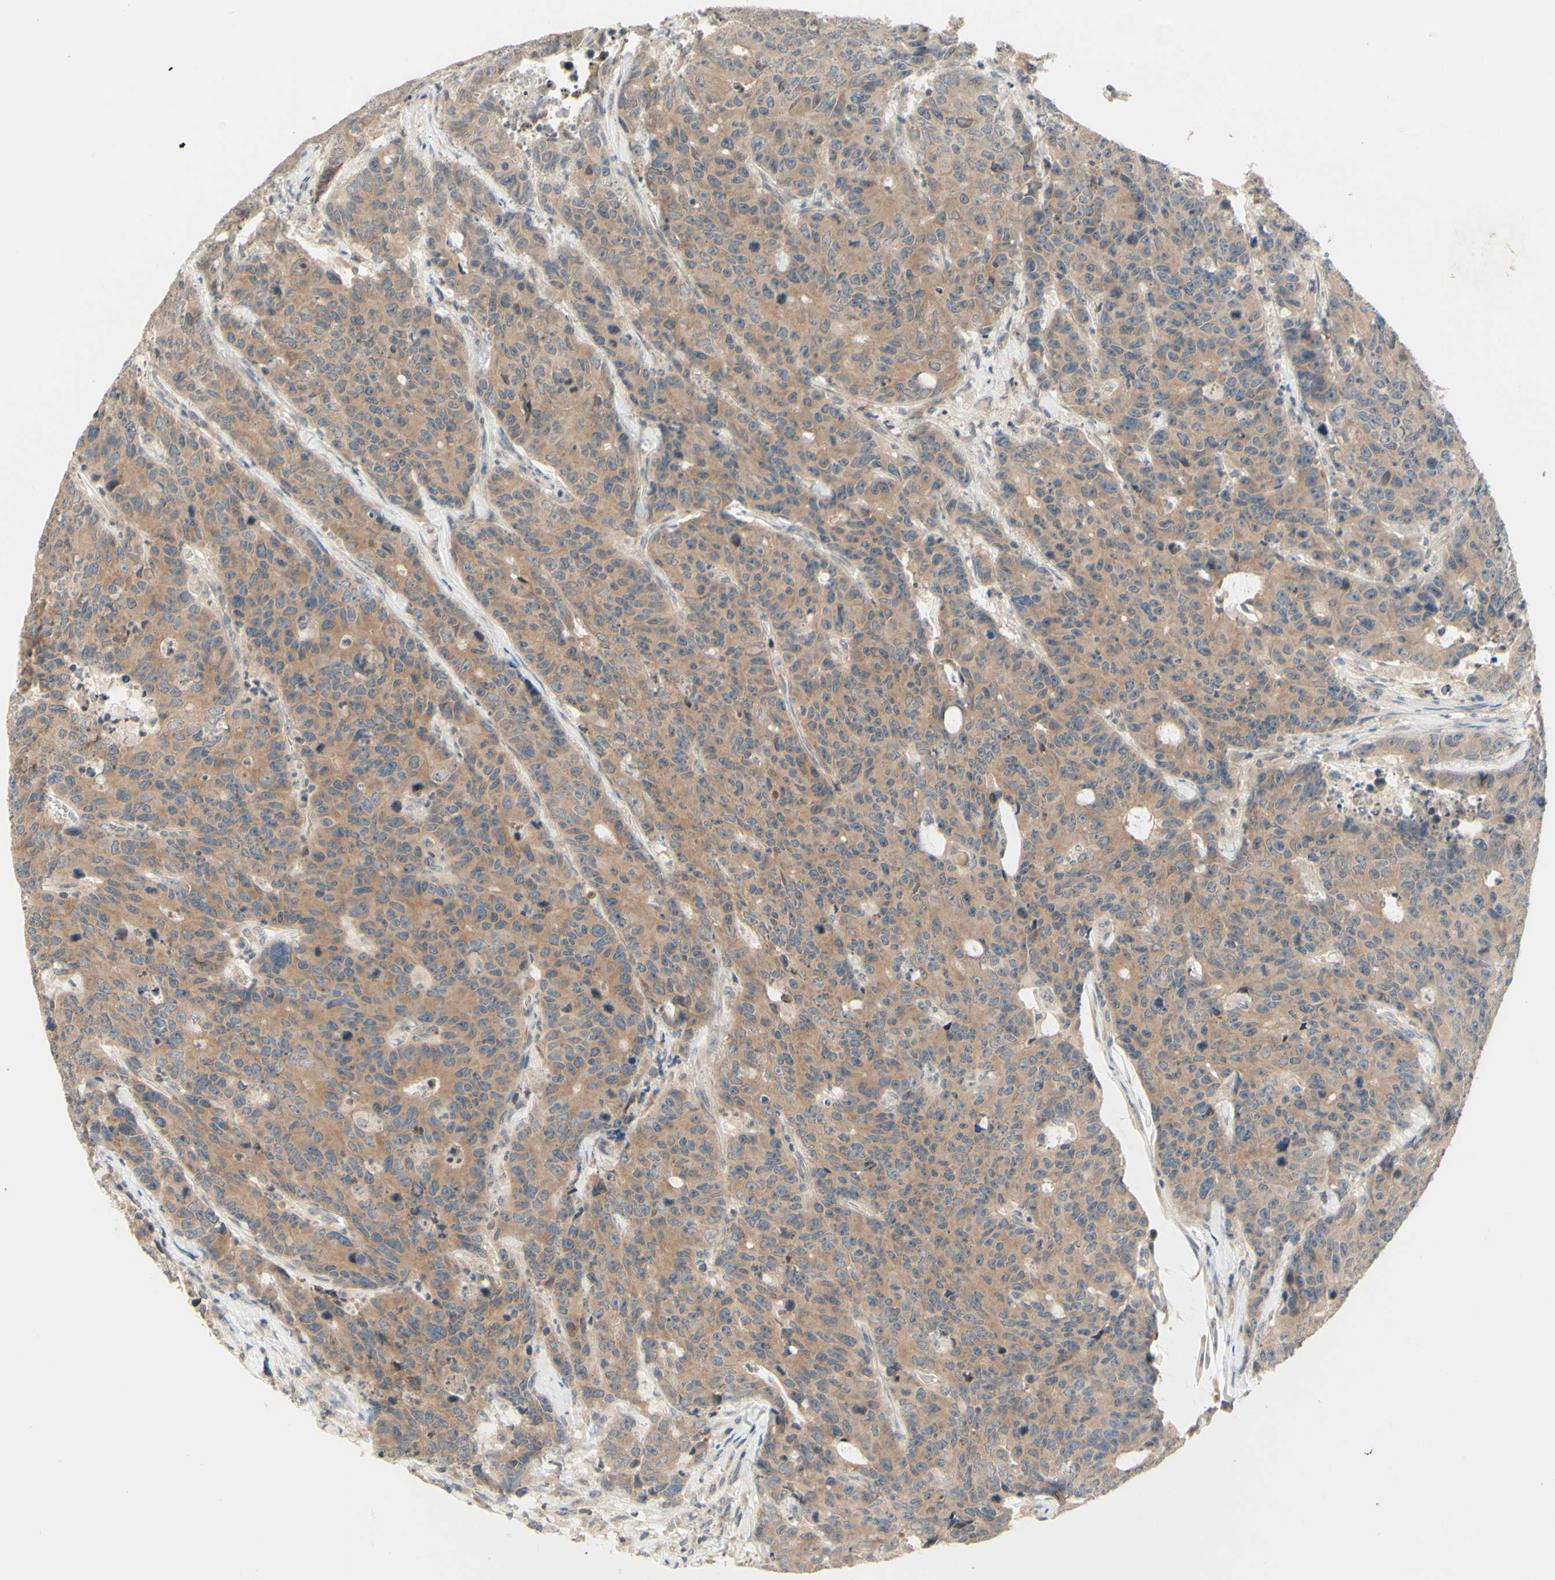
{"staining": {"intensity": "weak", "quantity": ">75%", "location": "cytoplasmic/membranous"}, "tissue": "colorectal cancer", "cell_type": "Tumor cells", "image_type": "cancer", "snomed": [{"axis": "morphology", "description": "Adenocarcinoma, NOS"}, {"axis": "topography", "description": "Colon"}], "caption": "This micrograph exhibits immunohistochemistry staining of human adenocarcinoma (colorectal), with low weak cytoplasmic/membranous expression in about >75% of tumor cells.", "gene": "ZW10", "patient": {"sex": "female", "age": 86}}